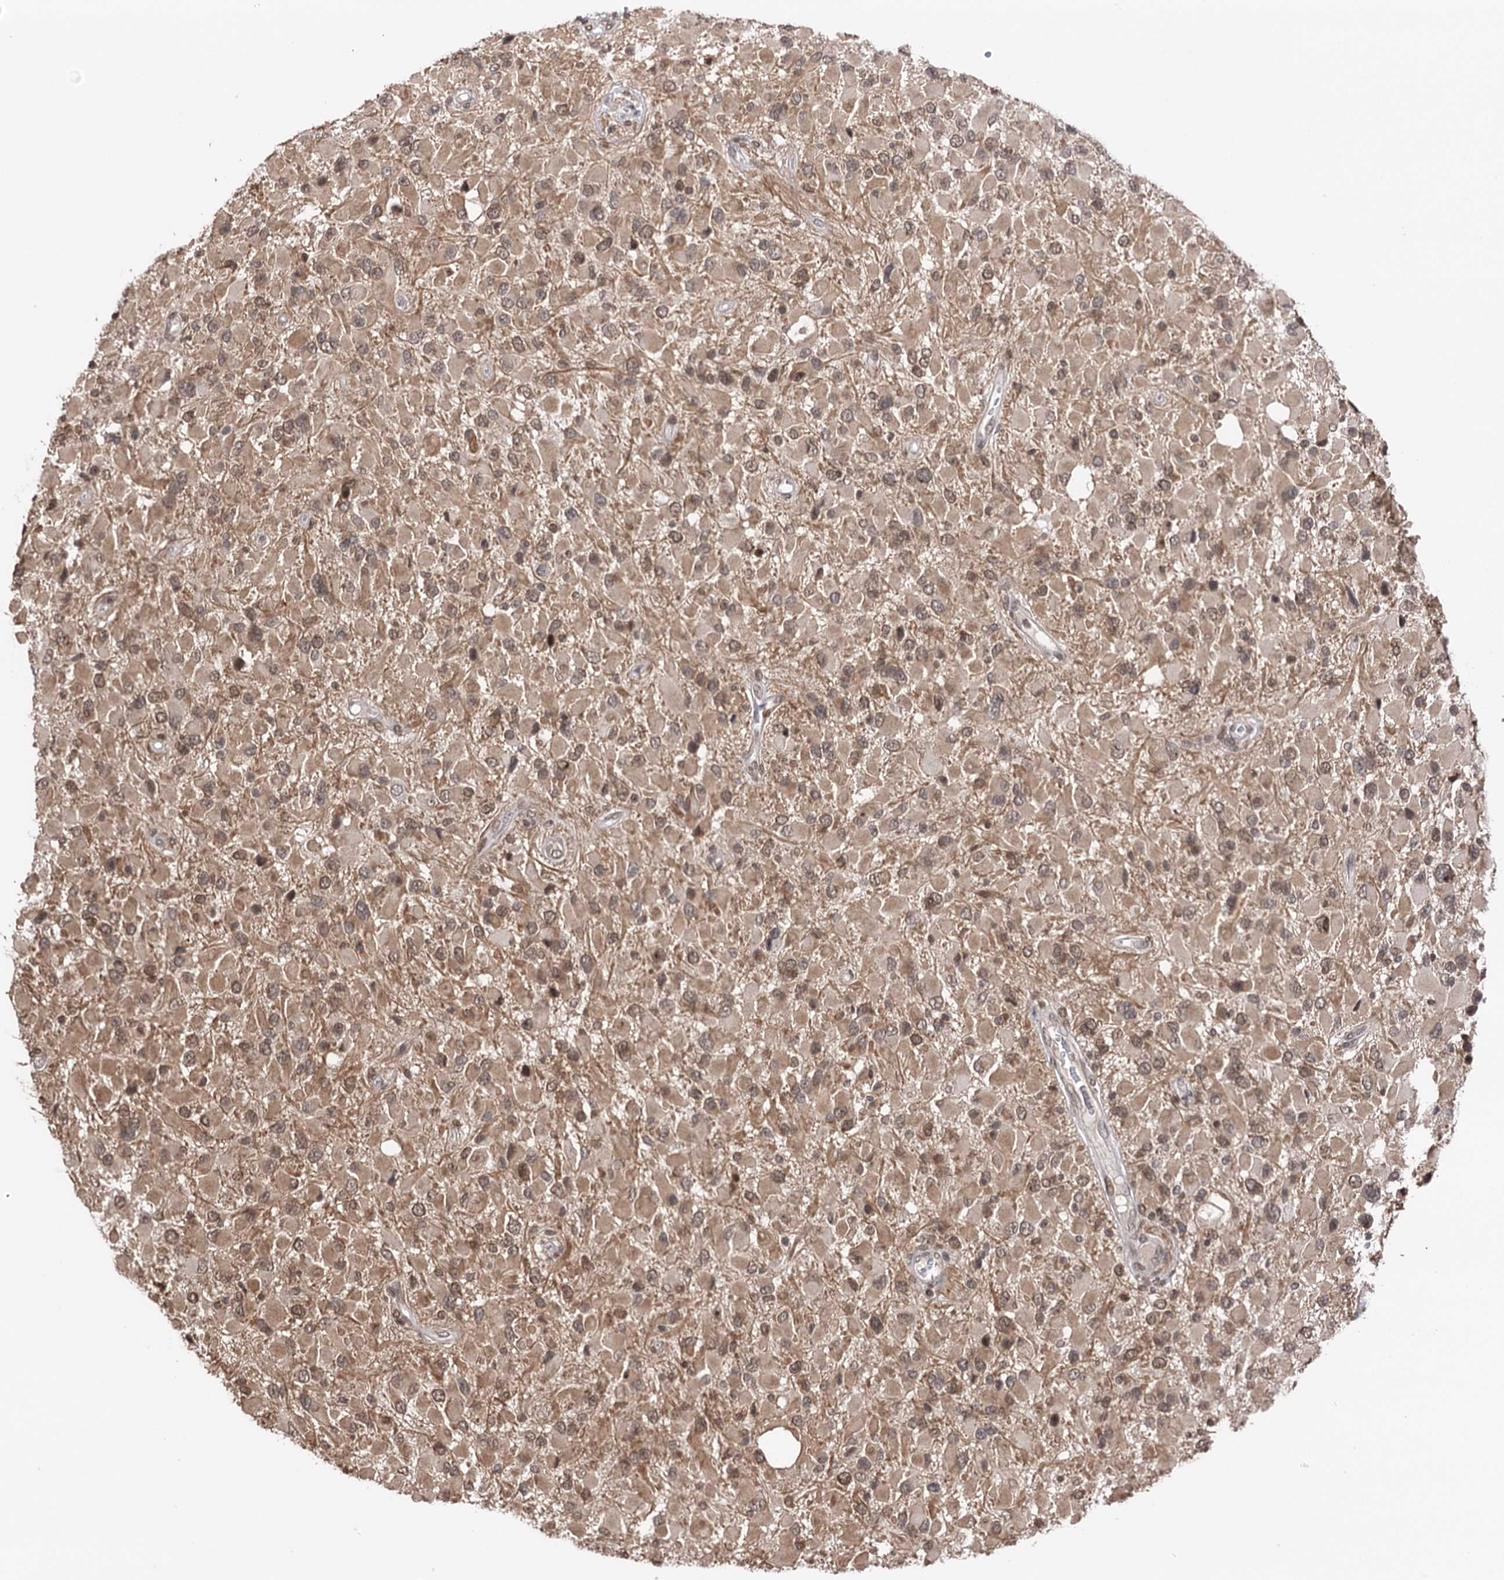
{"staining": {"intensity": "moderate", "quantity": ">75%", "location": "cytoplasmic/membranous,nuclear"}, "tissue": "glioma", "cell_type": "Tumor cells", "image_type": "cancer", "snomed": [{"axis": "morphology", "description": "Glioma, malignant, High grade"}, {"axis": "topography", "description": "Brain"}], "caption": "DAB (3,3'-diaminobenzidine) immunohistochemical staining of glioma demonstrates moderate cytoplasmic/membranous and nuclear protein positivity in approximately >75% of tumor cells. The protein is shown in brown color, while the nuclei are stained blue.", "gene": "CCDC77", "patient": {"sex": "male", "age": 53}}